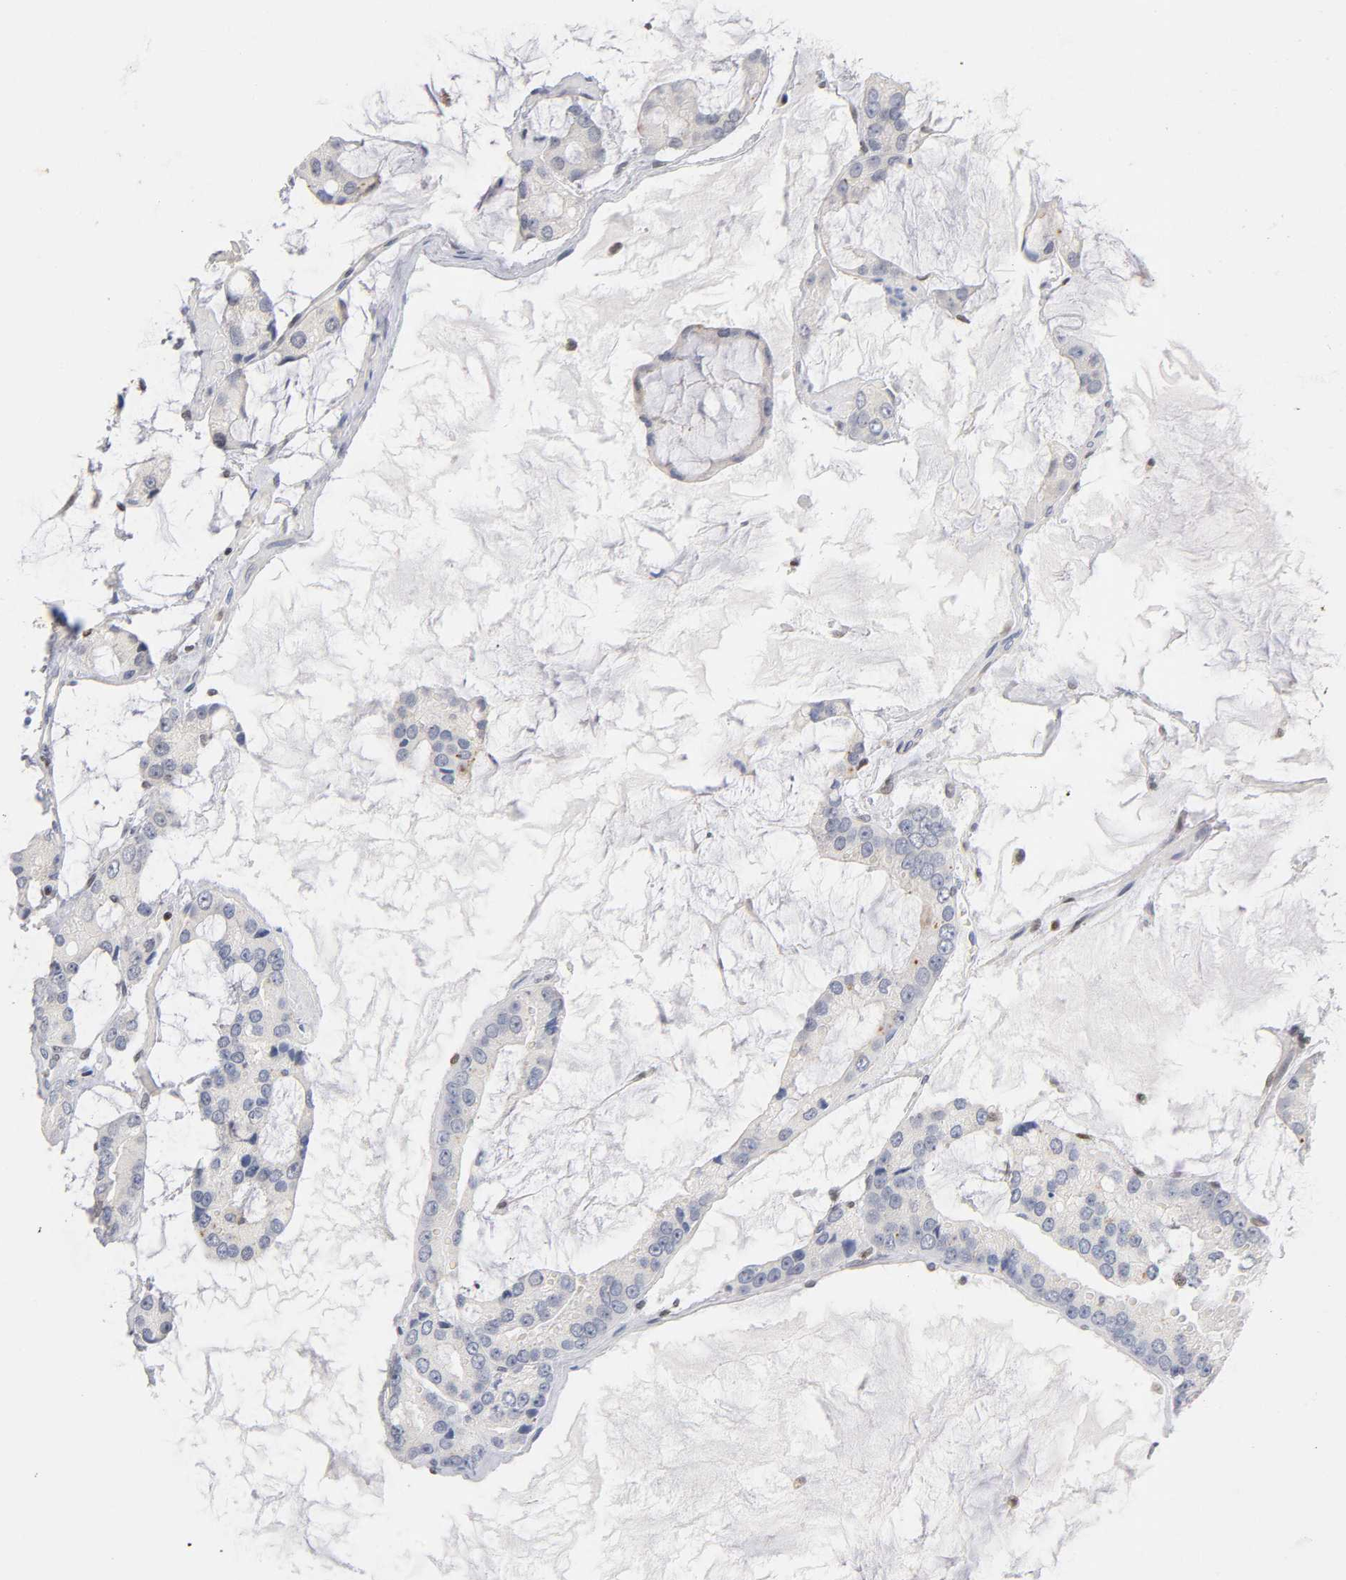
{"staining": {"intensity": "negative", "quantity": "none", "location": "none"}, "tissue": "prostate cancer", "cell_type": "Tumor cells", "image_type": "cancer", "snomed": [{"axis": "morphology", "description": "Adenocarcinoma, High grade"}, {"axis": "topography", "description": "Prostate"}], "caption": "Tumor cells are negative for protein expression in human prostate cancer.", "gene": "RUNX1", "patient": {"sex": "male", "age": 67}}